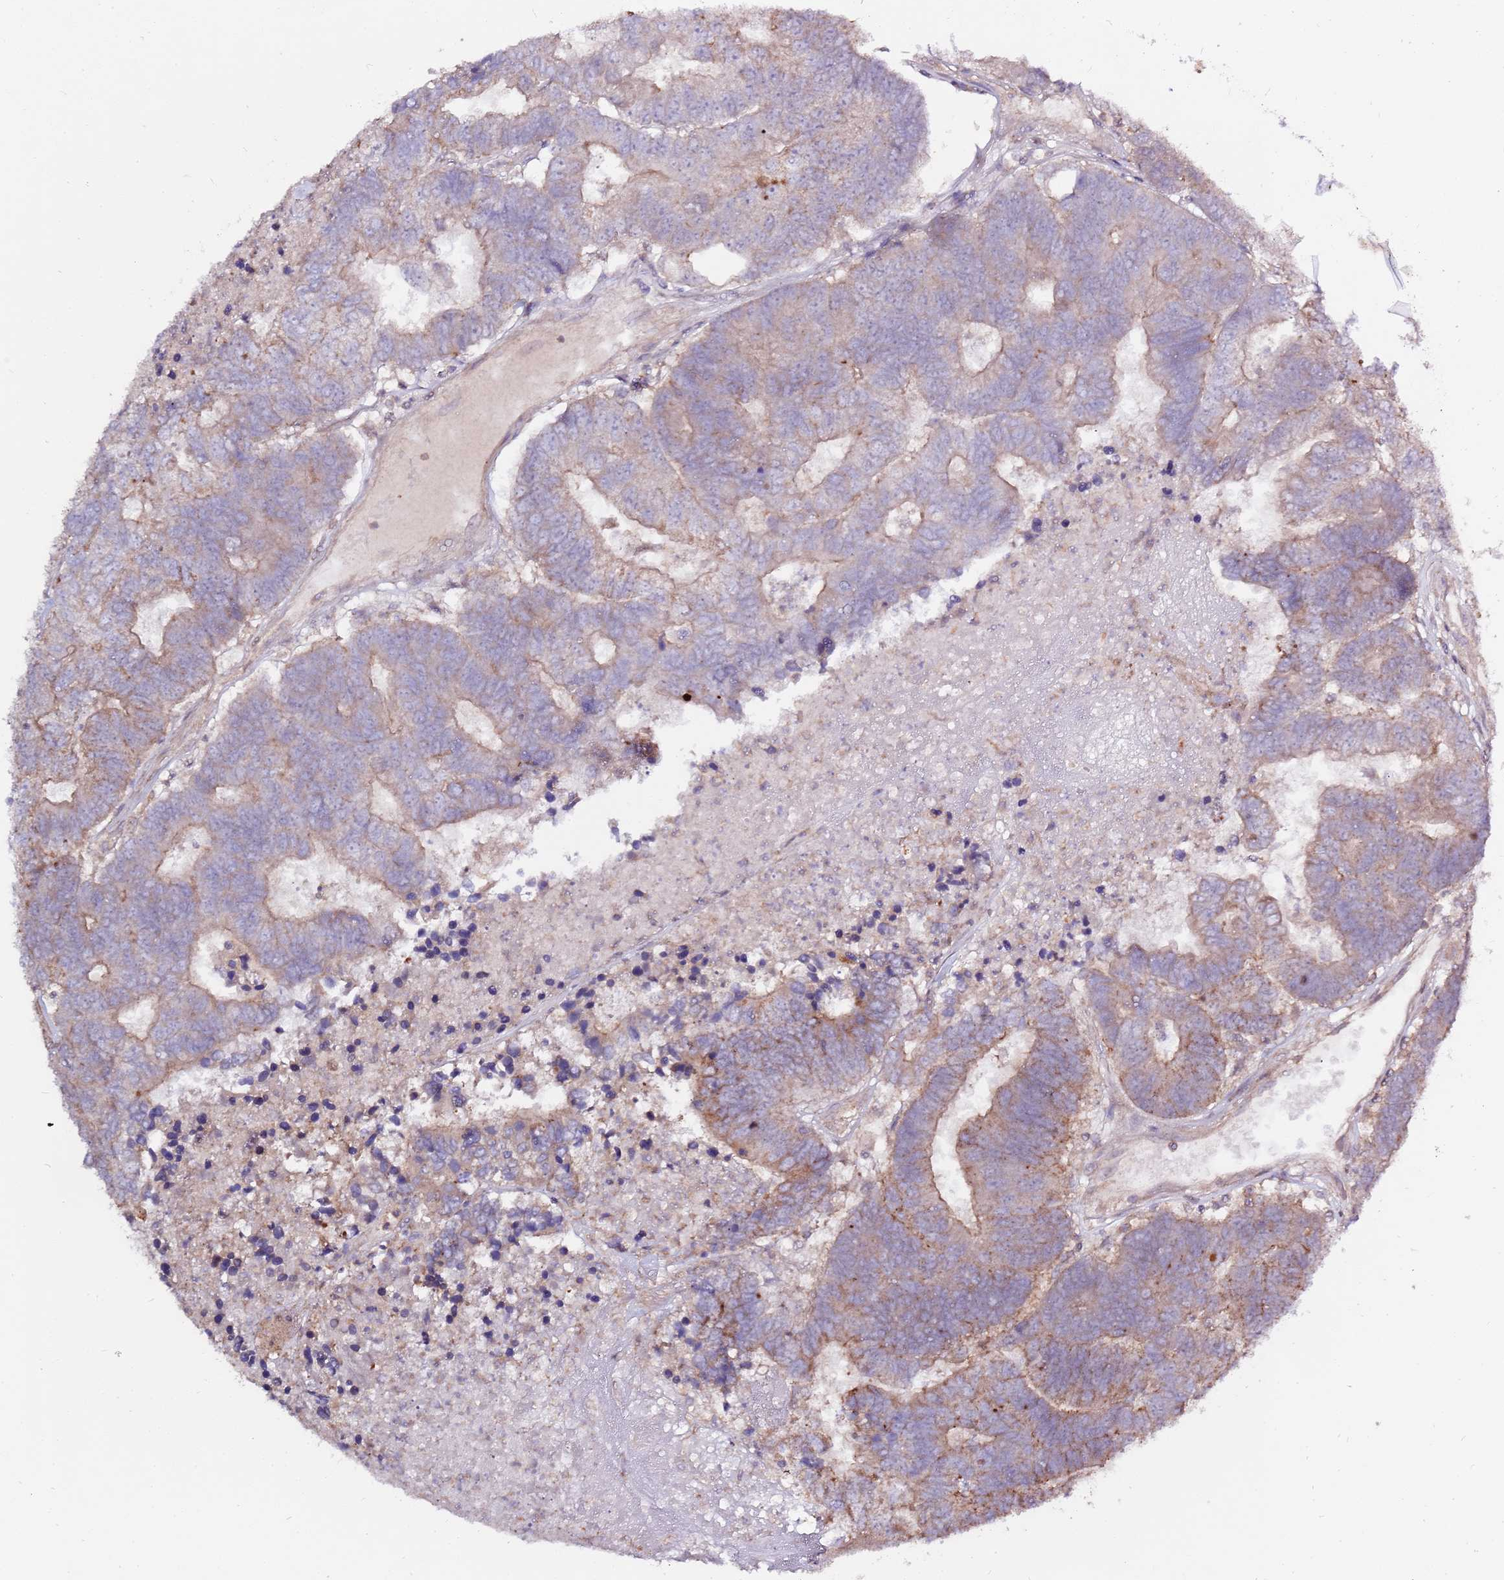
{"staining": {"intensity": "weak", "quantity": "25%-75%", "location": "cytoplasmic/membranous"}, "tissue": "colorectal cancer", "cell_type": "Tumor cells", "image_type": "cancer", "snomed": [{"axis": "morphology", "description": "Adenocarcinoma, NOS"}, {"axis": "topography", "description": "Colon"}], "caption": "Immunohistochemistry (IHC) of human adenocarcinoma (colorectal) displays low levels of weak cytoplasmic/membranous expression in about 25%-75% of tumor cells.", "gene": "EVA1B", "patient": {"sex": "female", "age": 48}}